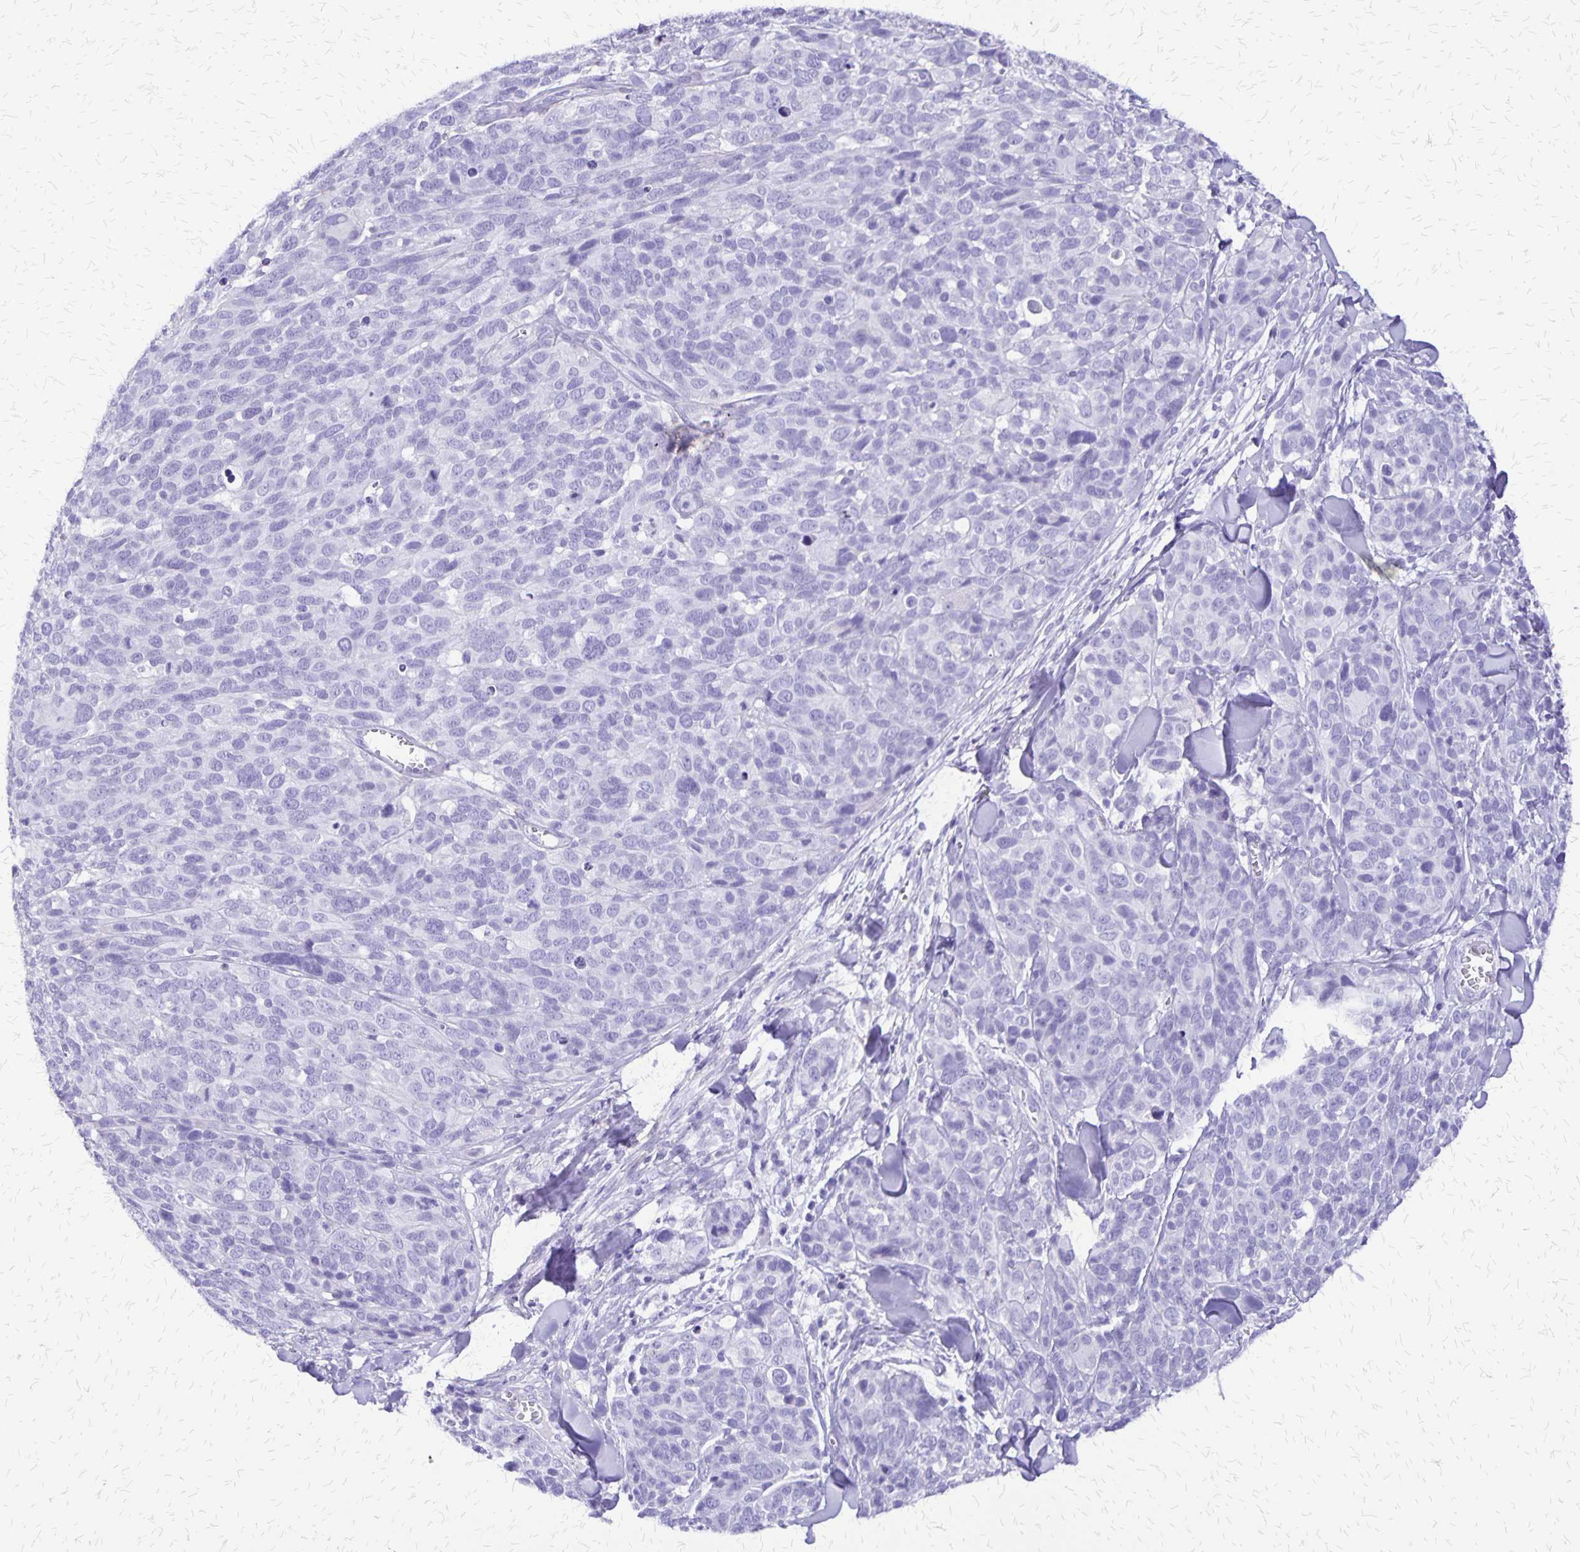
{"staining": {"intensity": "negative", "quantity": "none", "location": "none"}, "tissue": "melanoma", "cell_type": "Tumor cells", "image_type": "cancer", "snomed": [{"axis": "morphology", "description": "Malignant melanoma, NOS"}, {"axis": "topography", "description": "Skin"}], "caption": "This is an immunohistochemistry photomicrograph of malignant melanoma. There is no expression in tumor cells.", "gene": "SLC13A2", "patient": {"sex": "male", "age": 51}}